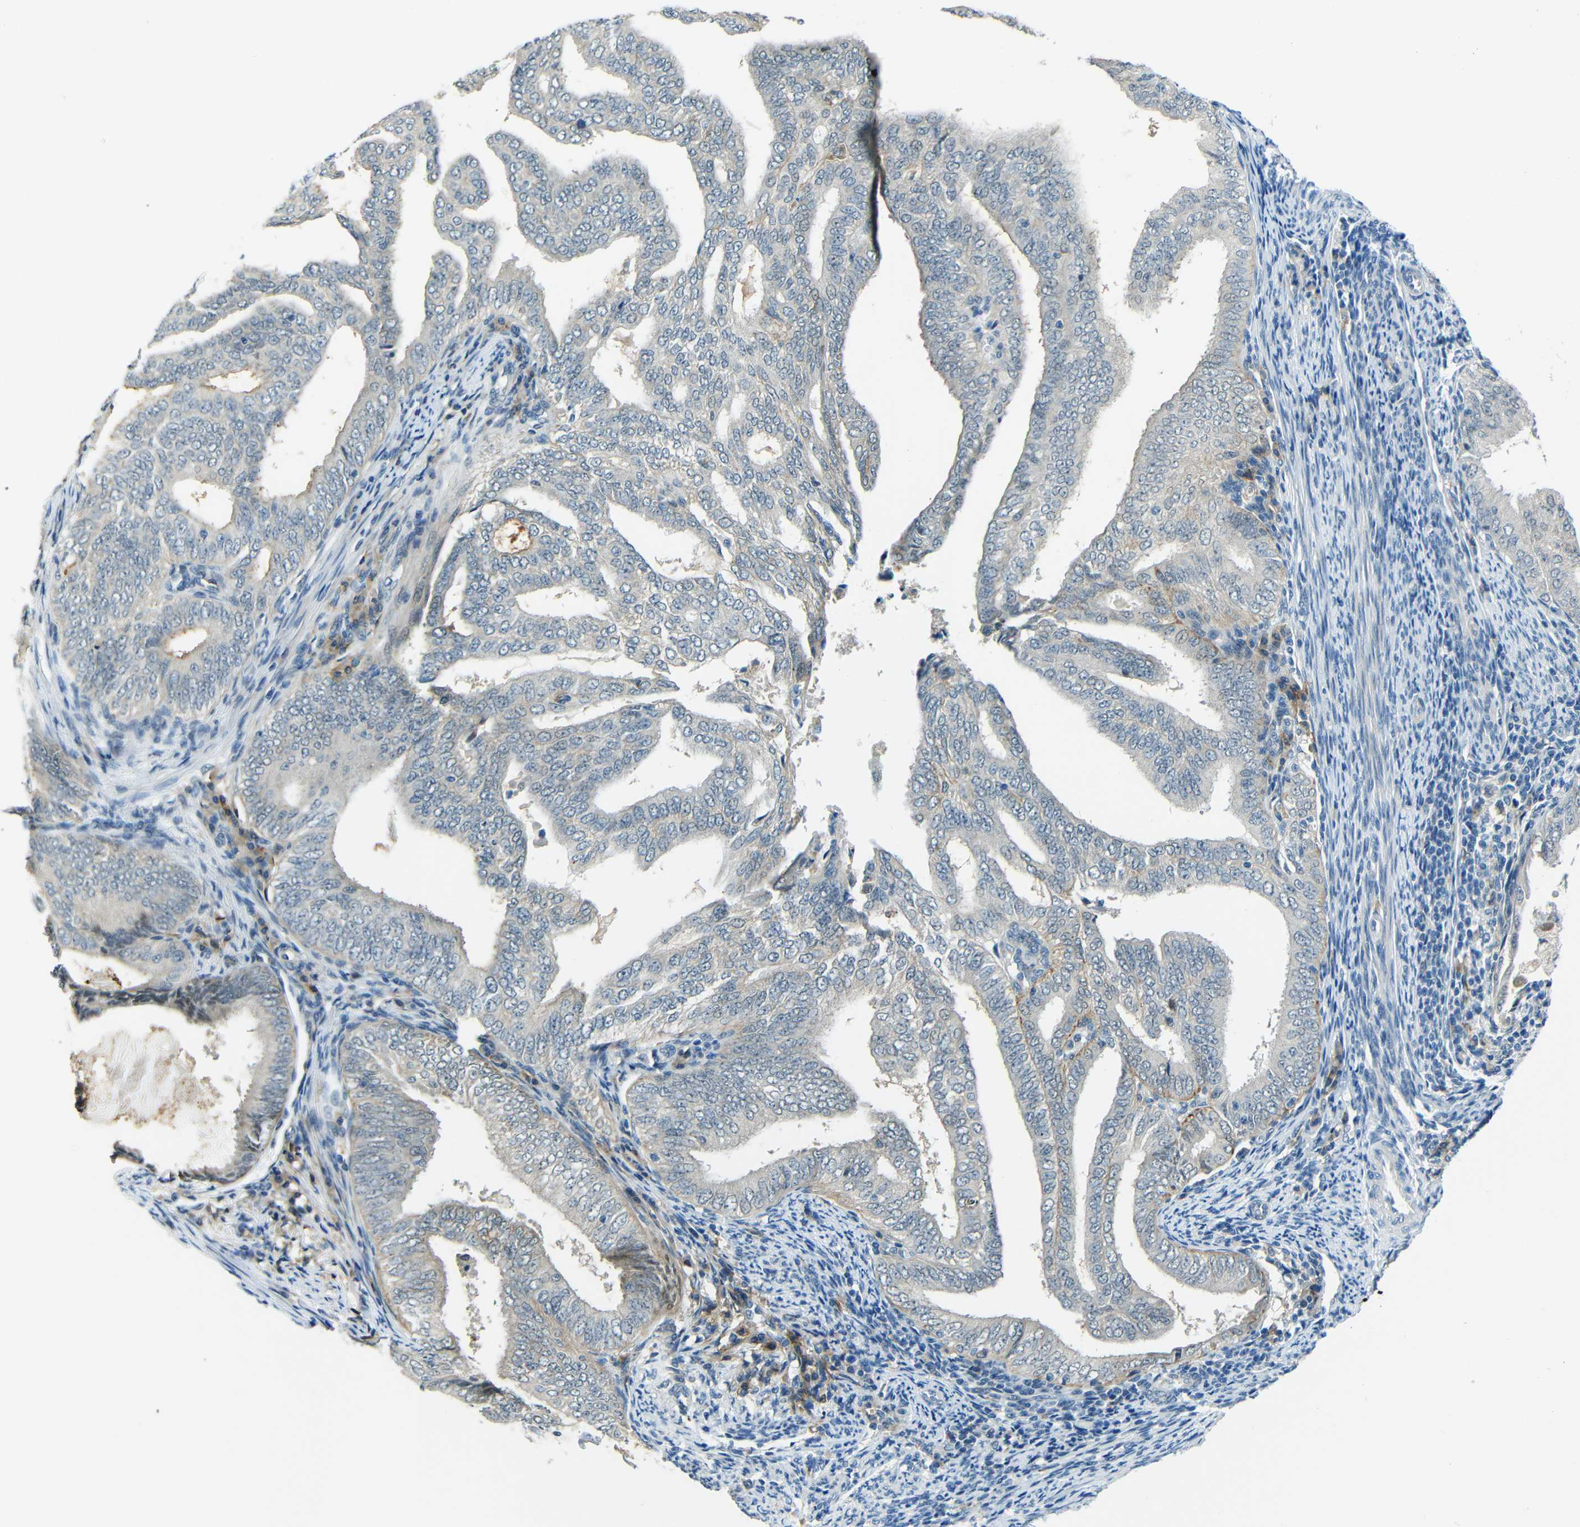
{"staining": {"intensity": "moderate", "quantity": "<25%", "location": "cytoplasmic/membranous"}, "tissue": "endometrial cancer", "cell_type": "Tumor cells", "image_type": "cancer", "snomed": [{"axis": "morphology", "description": "Adenocarcinoma, NOS"}, {"axis": "topography", "description": "Endometrium"}], "caption": "A brown stain labels moderate cytoplasmic/membranous staining of a protein in endometrial cancer tumor cells.", "gene": "ANKRD22", "patient": {"sex": "female", "age": 58}}